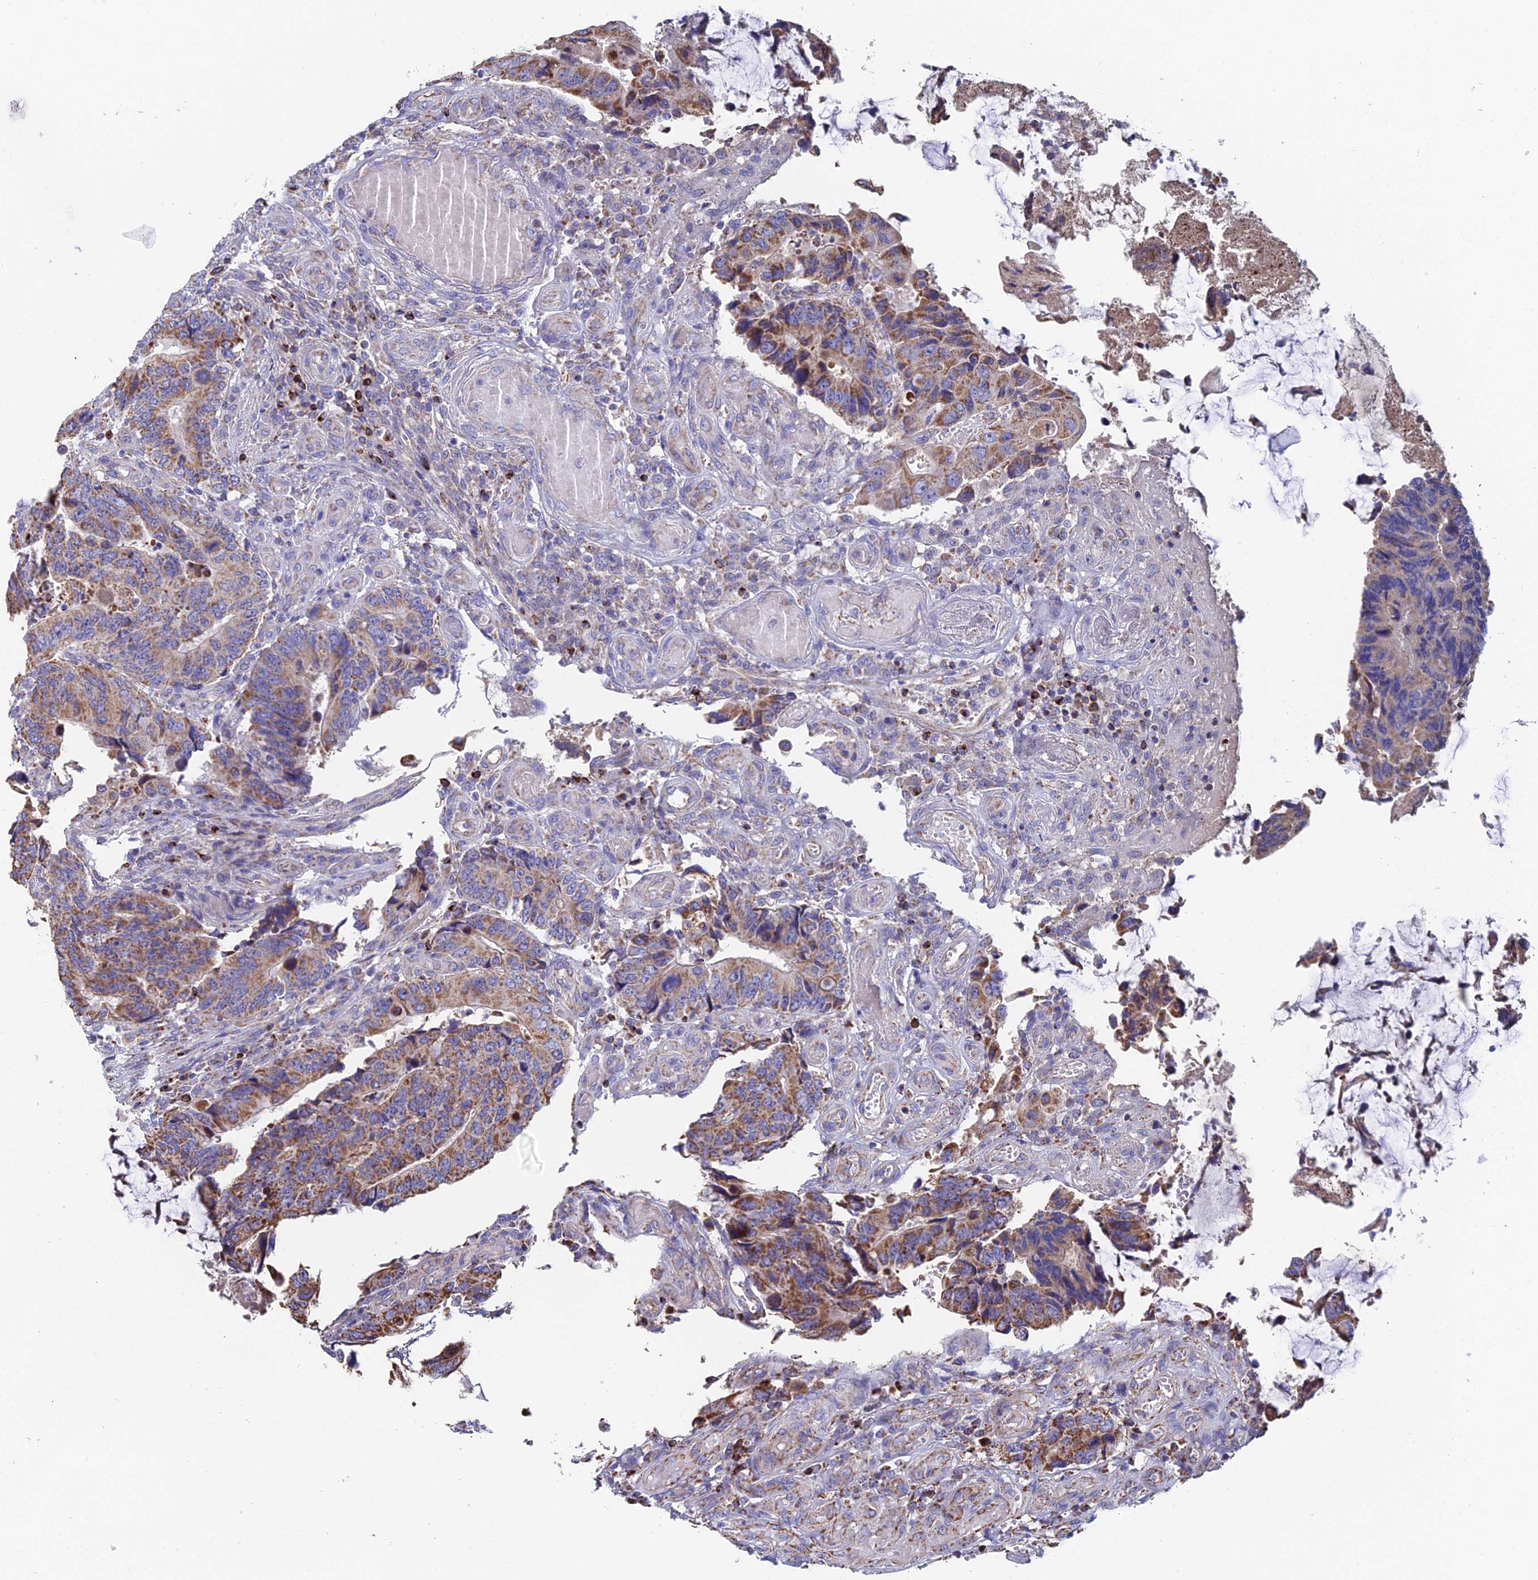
{"staining": {"intensity": "moderate", "quantity": ">75%", "location": "cytoplasmic/membranous"}, "tissue": "colorectal cancer", "cell_type": "Tumor cells", "image_type": "cancer", "snomed": [{"axis": "morphology", "description": "Adenocarcinoma, NOS"}, {"axis": "topography", "description": "Colon"}], "caption": "Immunohistochemistry (IHC) of human colorectal cancer (adenocarcinoma) exhibits medium levels of moderate cytoplasmic/membranous expression in approximately >75% of tumor cells.", "gene": "SPOCK2", "patient": {"sex": "male", "age": 87}}